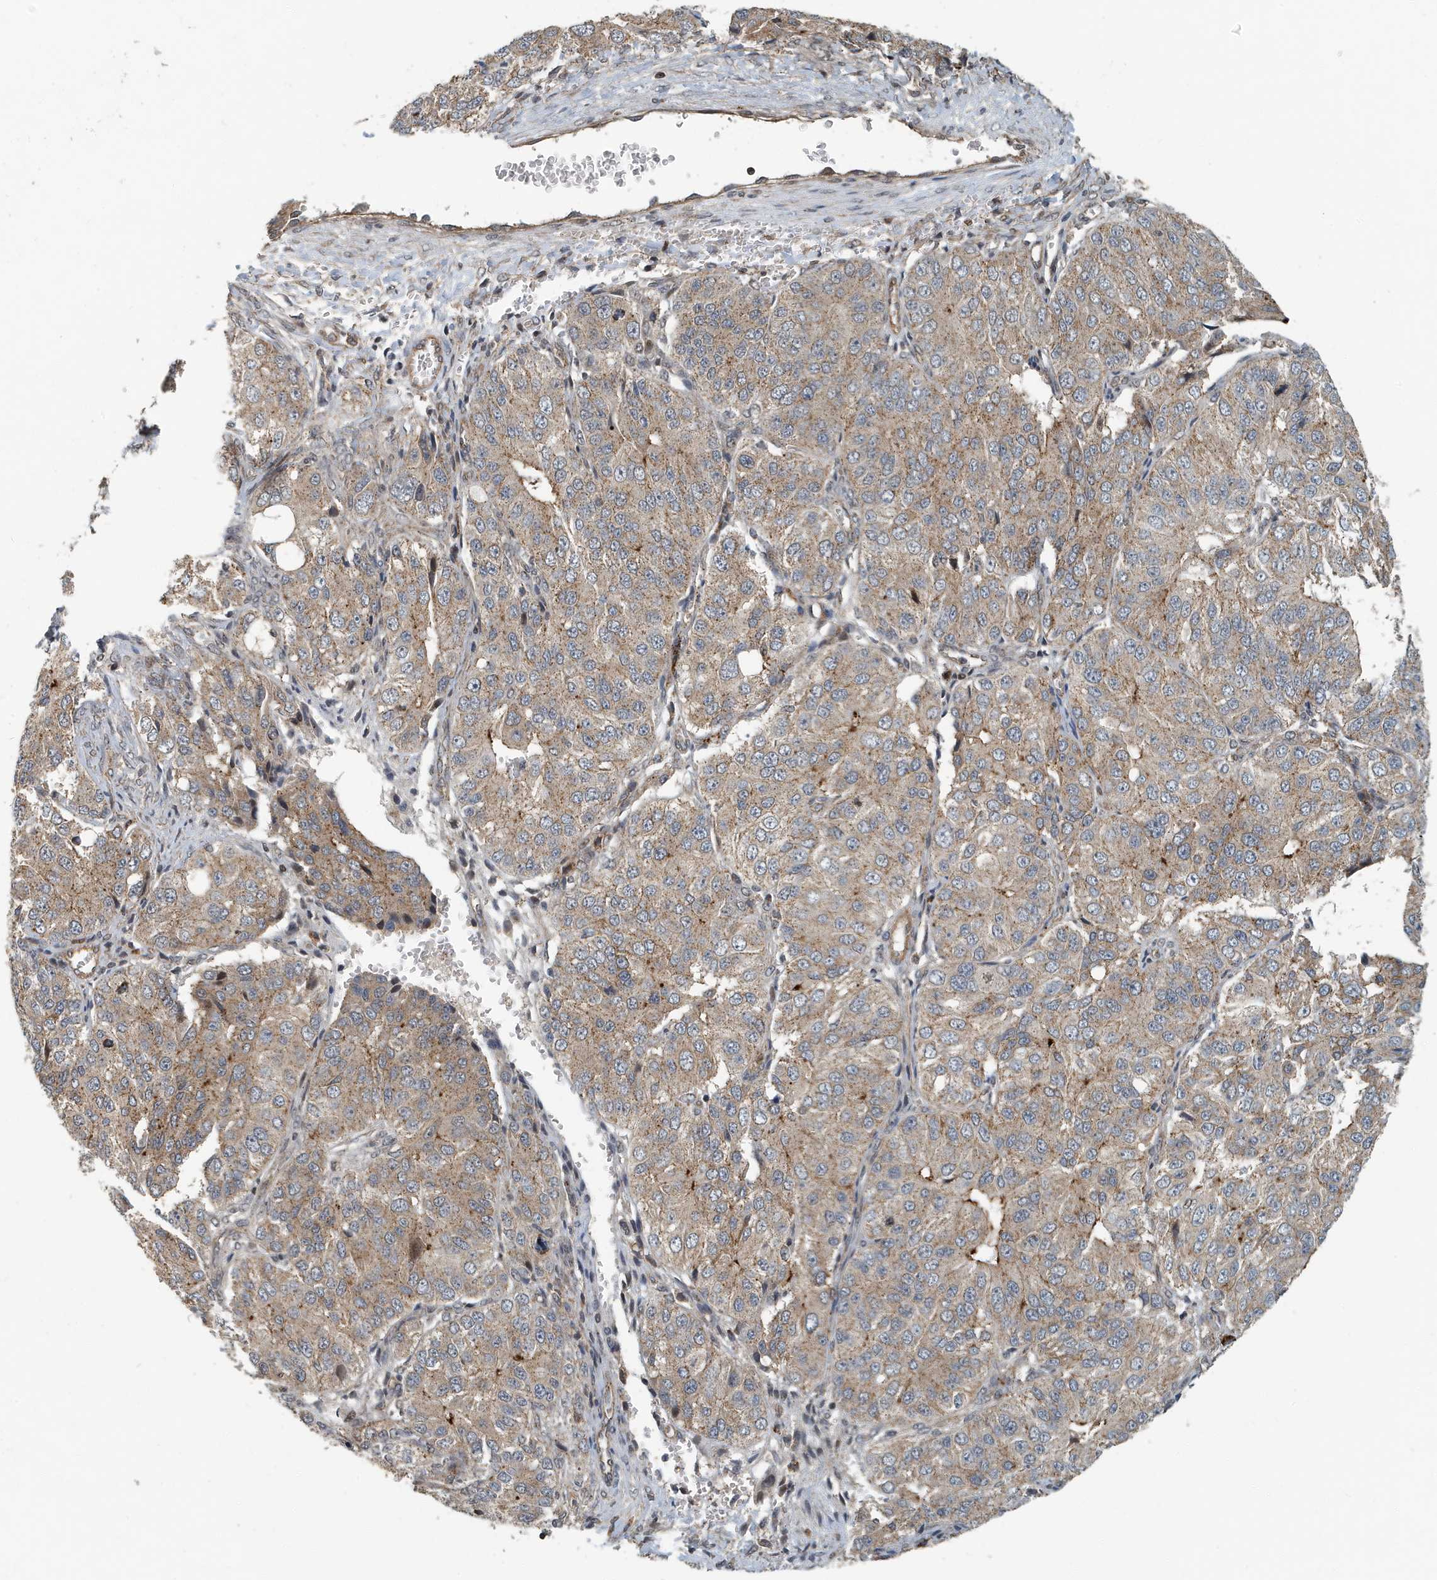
{"staining": {"intensity": "weak", "quantity": ">75%", "location": "cytoplasmic/membranous"}, "tissue": "ovarian cancer", "cell_type": "Tumor cells", "image_type": "cancer", "snomed": [{"axis": "morphology", "description": "Carcinoma, endometroid"}, {"axis": "topography", "description": "Ovary"}], "caption": "Ovarian cancer was stained to show a protein in brown. There is low levels of weak cytoplasmic/membranous expression in approximately >75% of tumor cells.", "gene": "KIF15", "patient": {"sex": "female", "age": 51}}